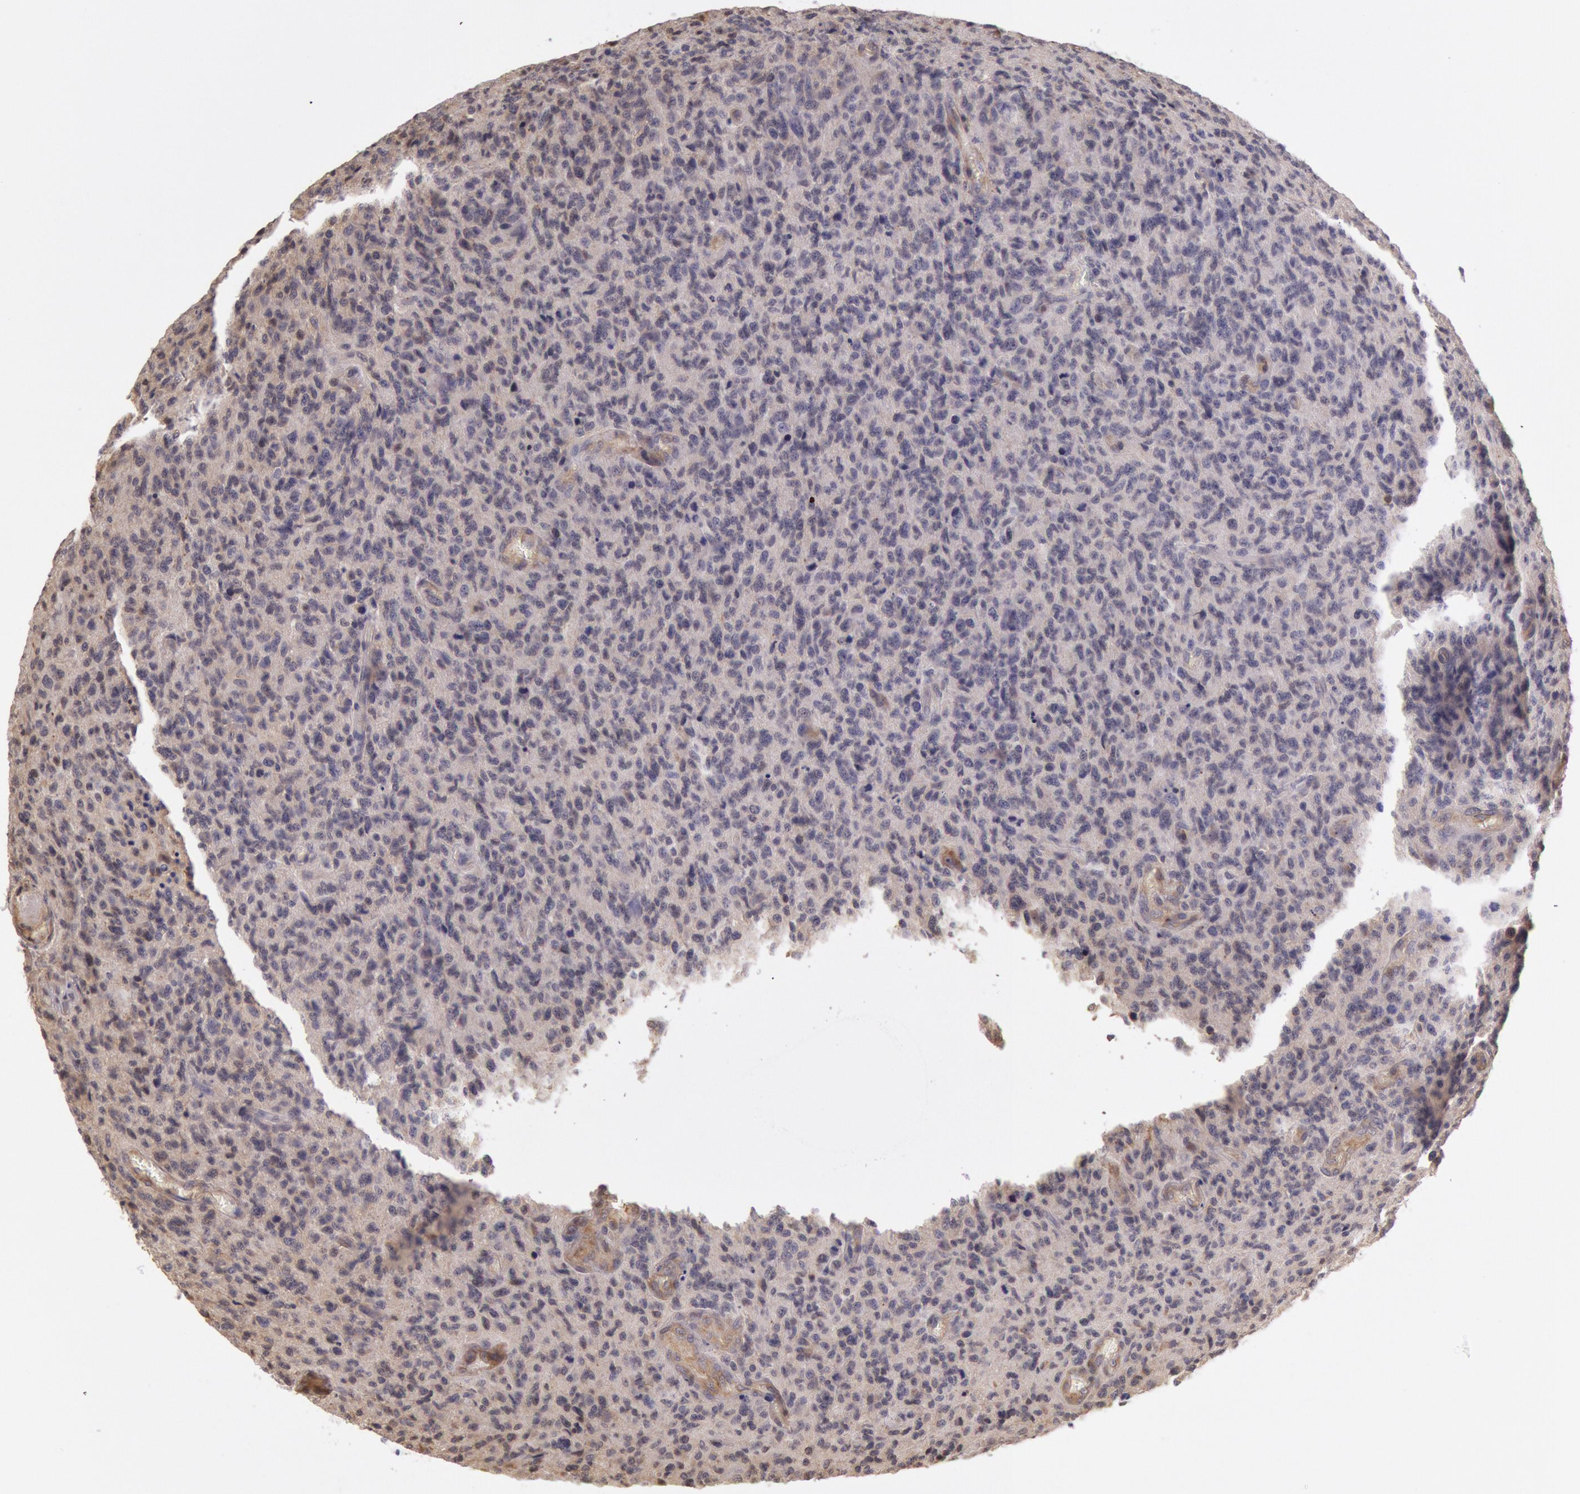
{"staining": {"intensity": "negative", "quantity": "none", "location": "none"}, "tissue": "glioma", "cell_type": "Tumor cells", "image_type": "cancer", "snomed": [{"axis": "morphology", "description": "Glioma, malignant, High grade"}, {"axis": "topography", "description": "Brain"}], "caption": "Immunohistochemistry micrograph of neoplastic tissue: glioma stained with DAB reveals no significant protein expression in tumor cells.", "gene": "HIF1A", "patient": {"sex": "male", "age": 36}}